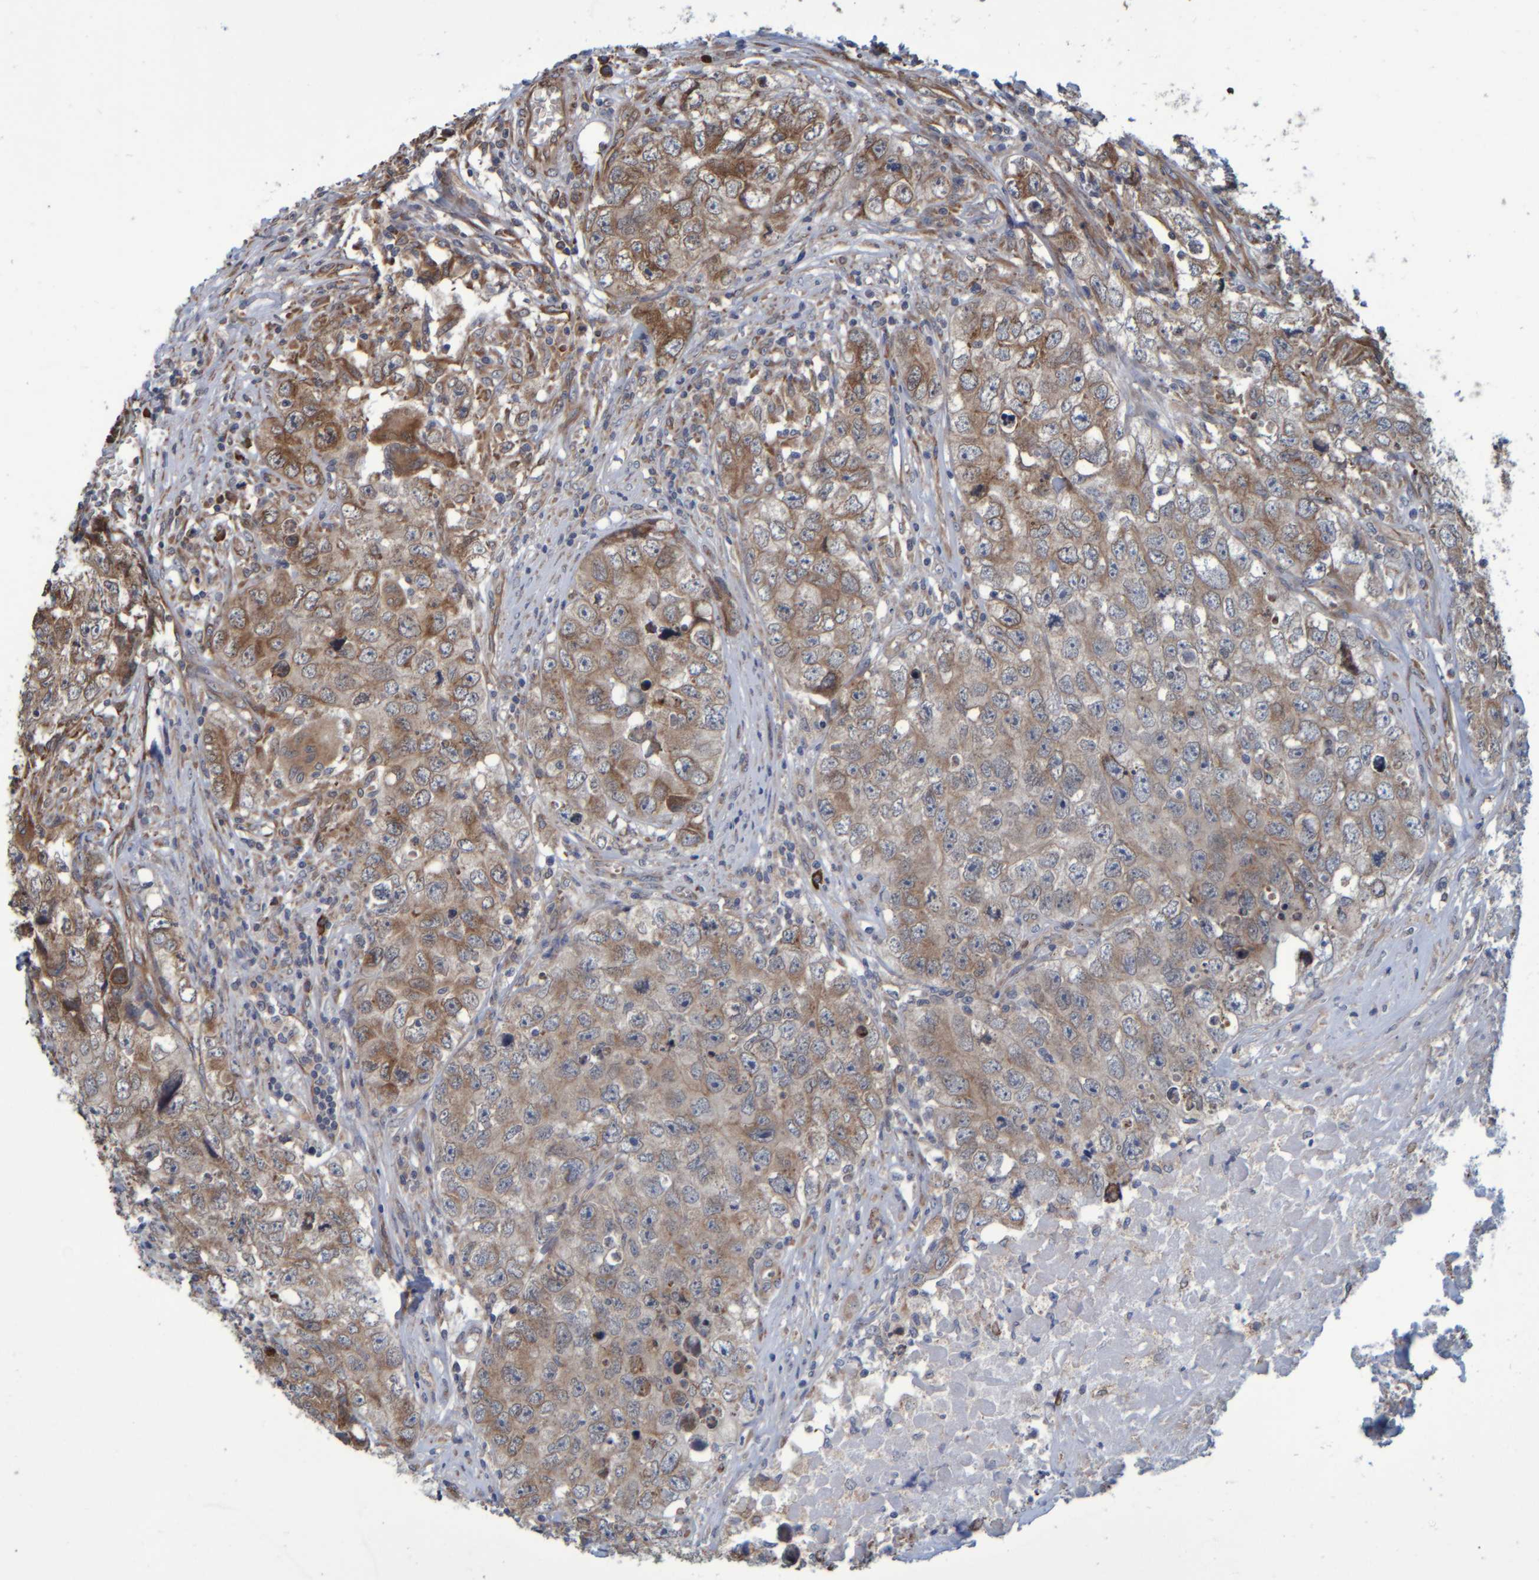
{"staining": {"intensity": "moderate", "quantity": ">75%", "location": "cytoplasmic/membranous"}, "tissue": "testis cancer", "cell_type": "Tumor cells", "image_type": "cancer", "snomed": [{"axis": "morphology", "description": "Seminoma, NOS"}, {"axis": "morphology", "description": "Carcinoma, Embryonal, NOS"}, {"axis": "topography", "description": "Testis"}], "caption": "The photomicrograph demonstrates staining of testis embryonal carcinoma, revealing moderate cytoplasmic/membranous protein positivity (brown color) within tumor cells. Nuclei are stained in blue.", "gene": "SPAG5", "patient": {"sex": "male", "age": 43}}